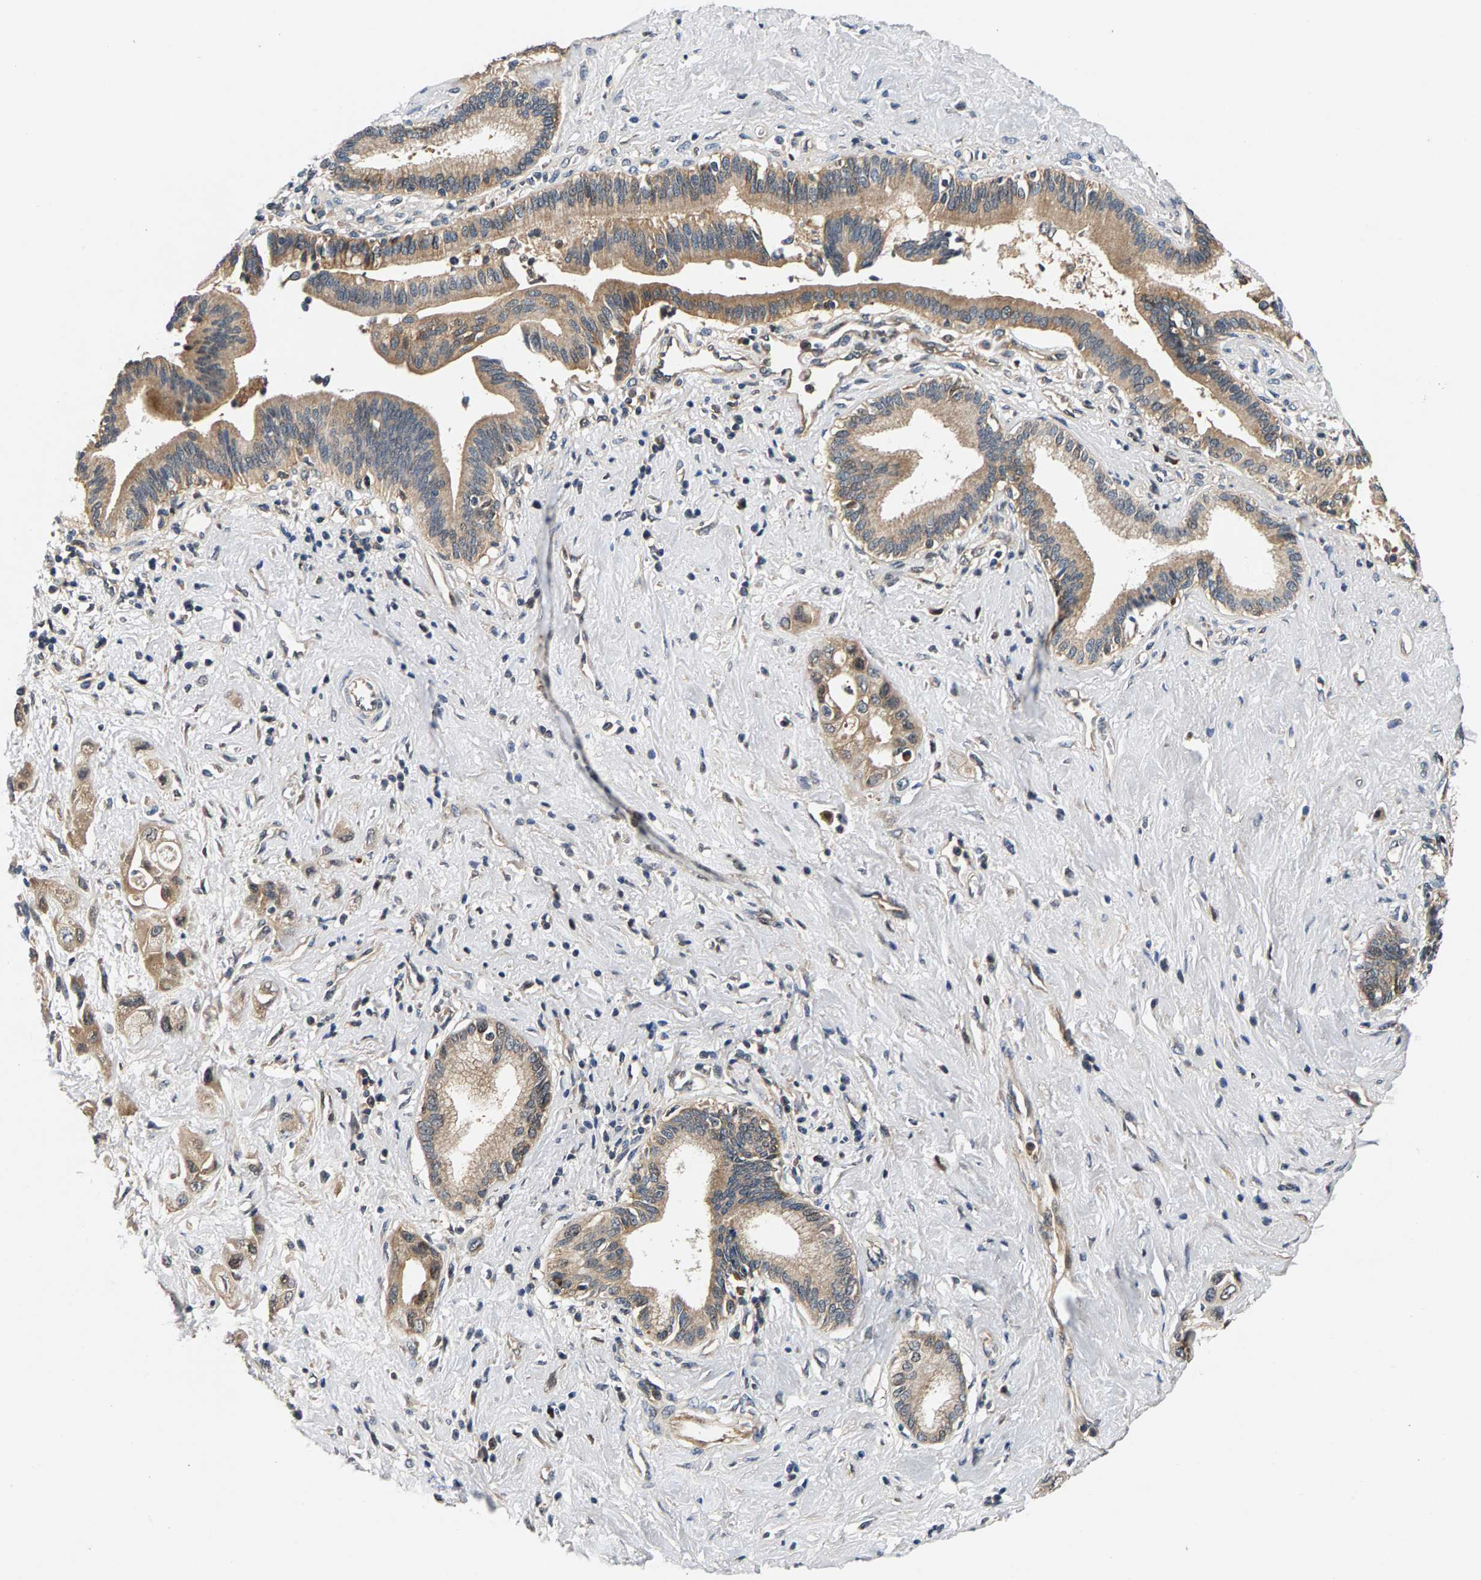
{"staining": {"intensity": "weak", "quantity": ">75%", "location": "cytoplasmic/membranous"}, "tissue": "pancreatic cancer", "cell_type": "Tumor cells", "image_type": "cancer", "snomed": [{"axis": "morphology", "description": "Adenocarcinoma, NOS"}, {"axis": "topography", "description": "Pancreas"}], "caption": "The immunohistochemical stain labels weak cytoplasmic/membranous expression in tumor cells of pancreatic adenocarcinoma tissue.", "gene": "FAM78A", "patient": {"sex": "female", "age": 66}}